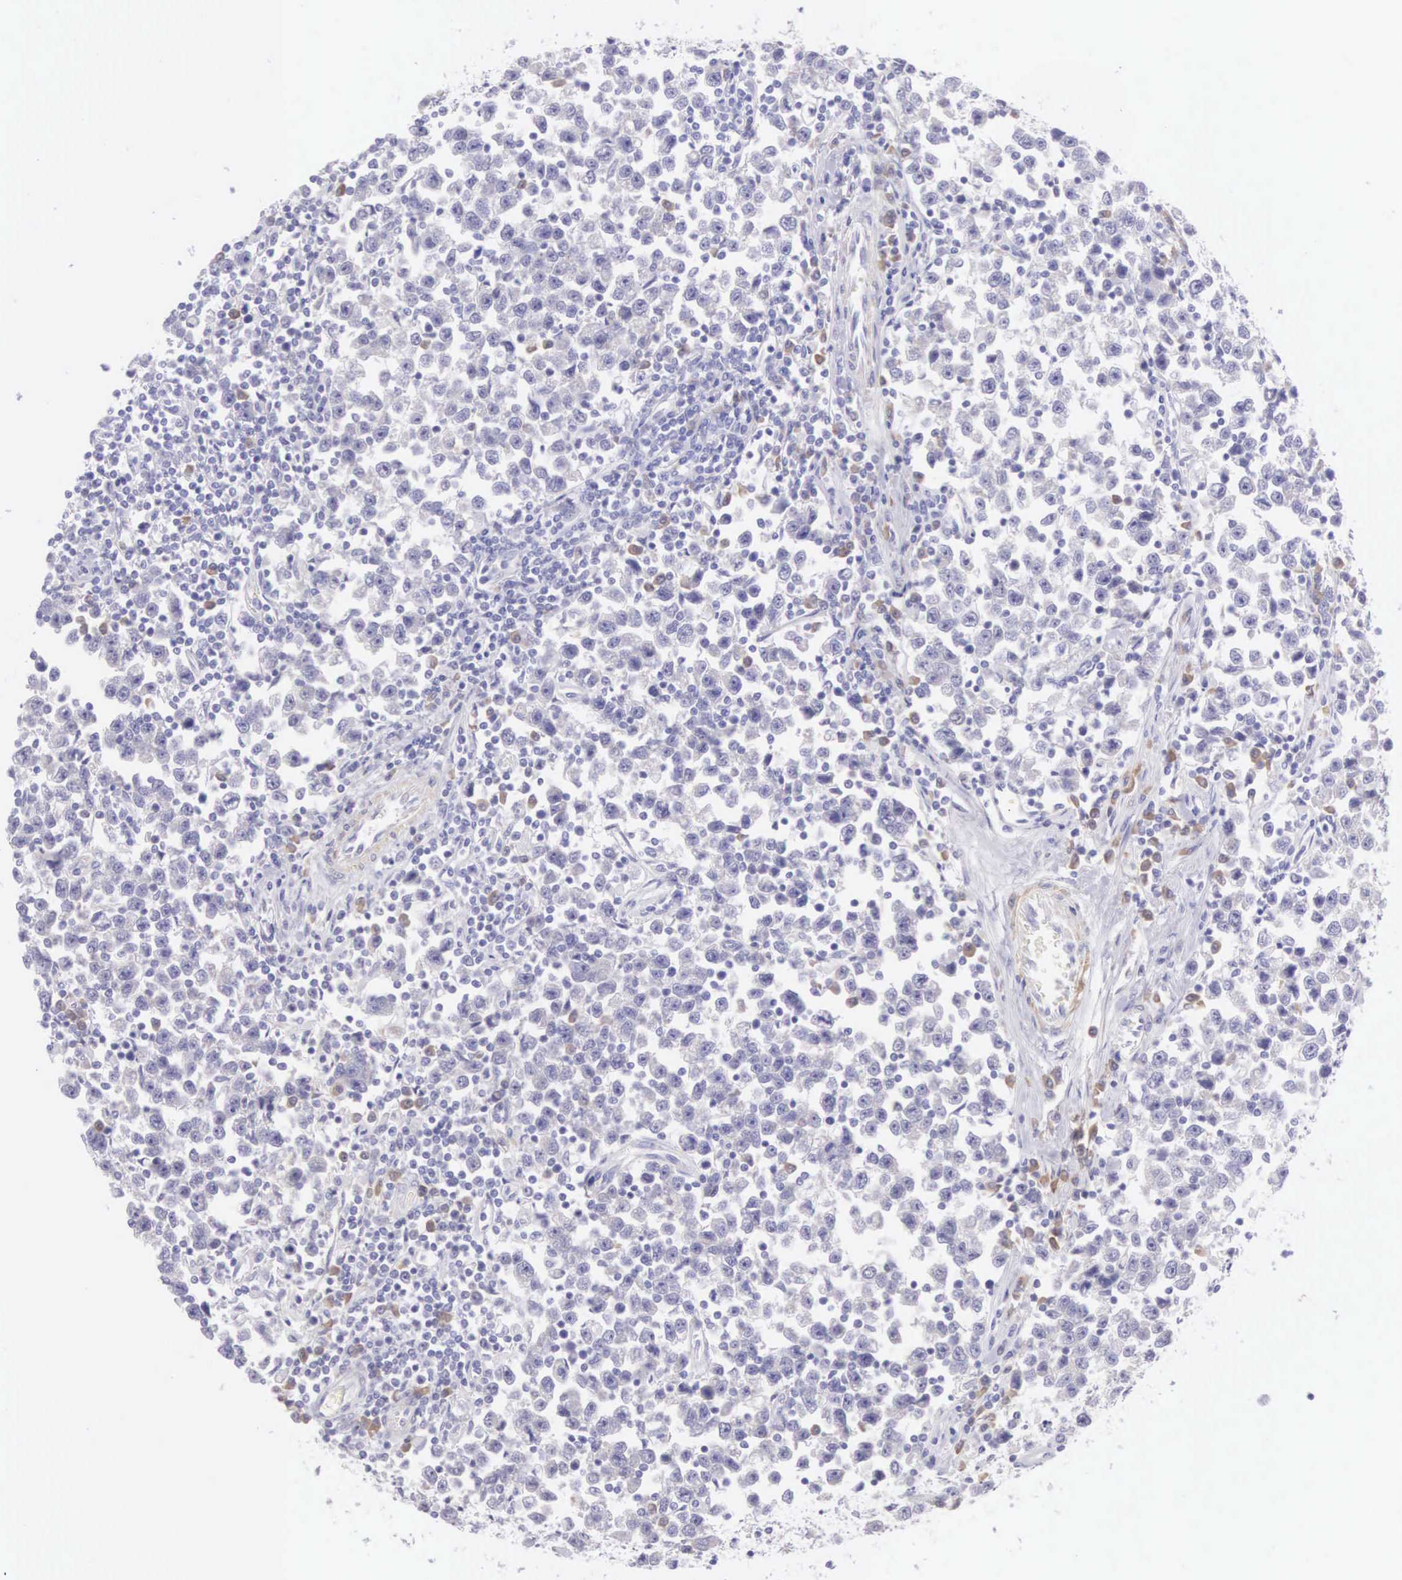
{"staining": {"intensity": "negative", "quantity": "none", "location": "none"}, "tissue": "testis cancer", "cell_type": "Tumor cells", "image_type": "cancer", "snomed": [{"axis": "morphology", "description": "Seminoma, NOS"}, {"axis": "topography", "description": "Testis"}], "caption": "The micrograph demonstrates no significant expression in tumor cells of testis cancer (seminoma). The staining was performed using DAB (3,3'-diaminobenzidine) to visualize the protein expression in brown, while the nuclei were stained in blue with hematoxylin (Magnification: 20x).", "gene": "ARFGAP3", "patient": {"sex": "male", "age": 43}}